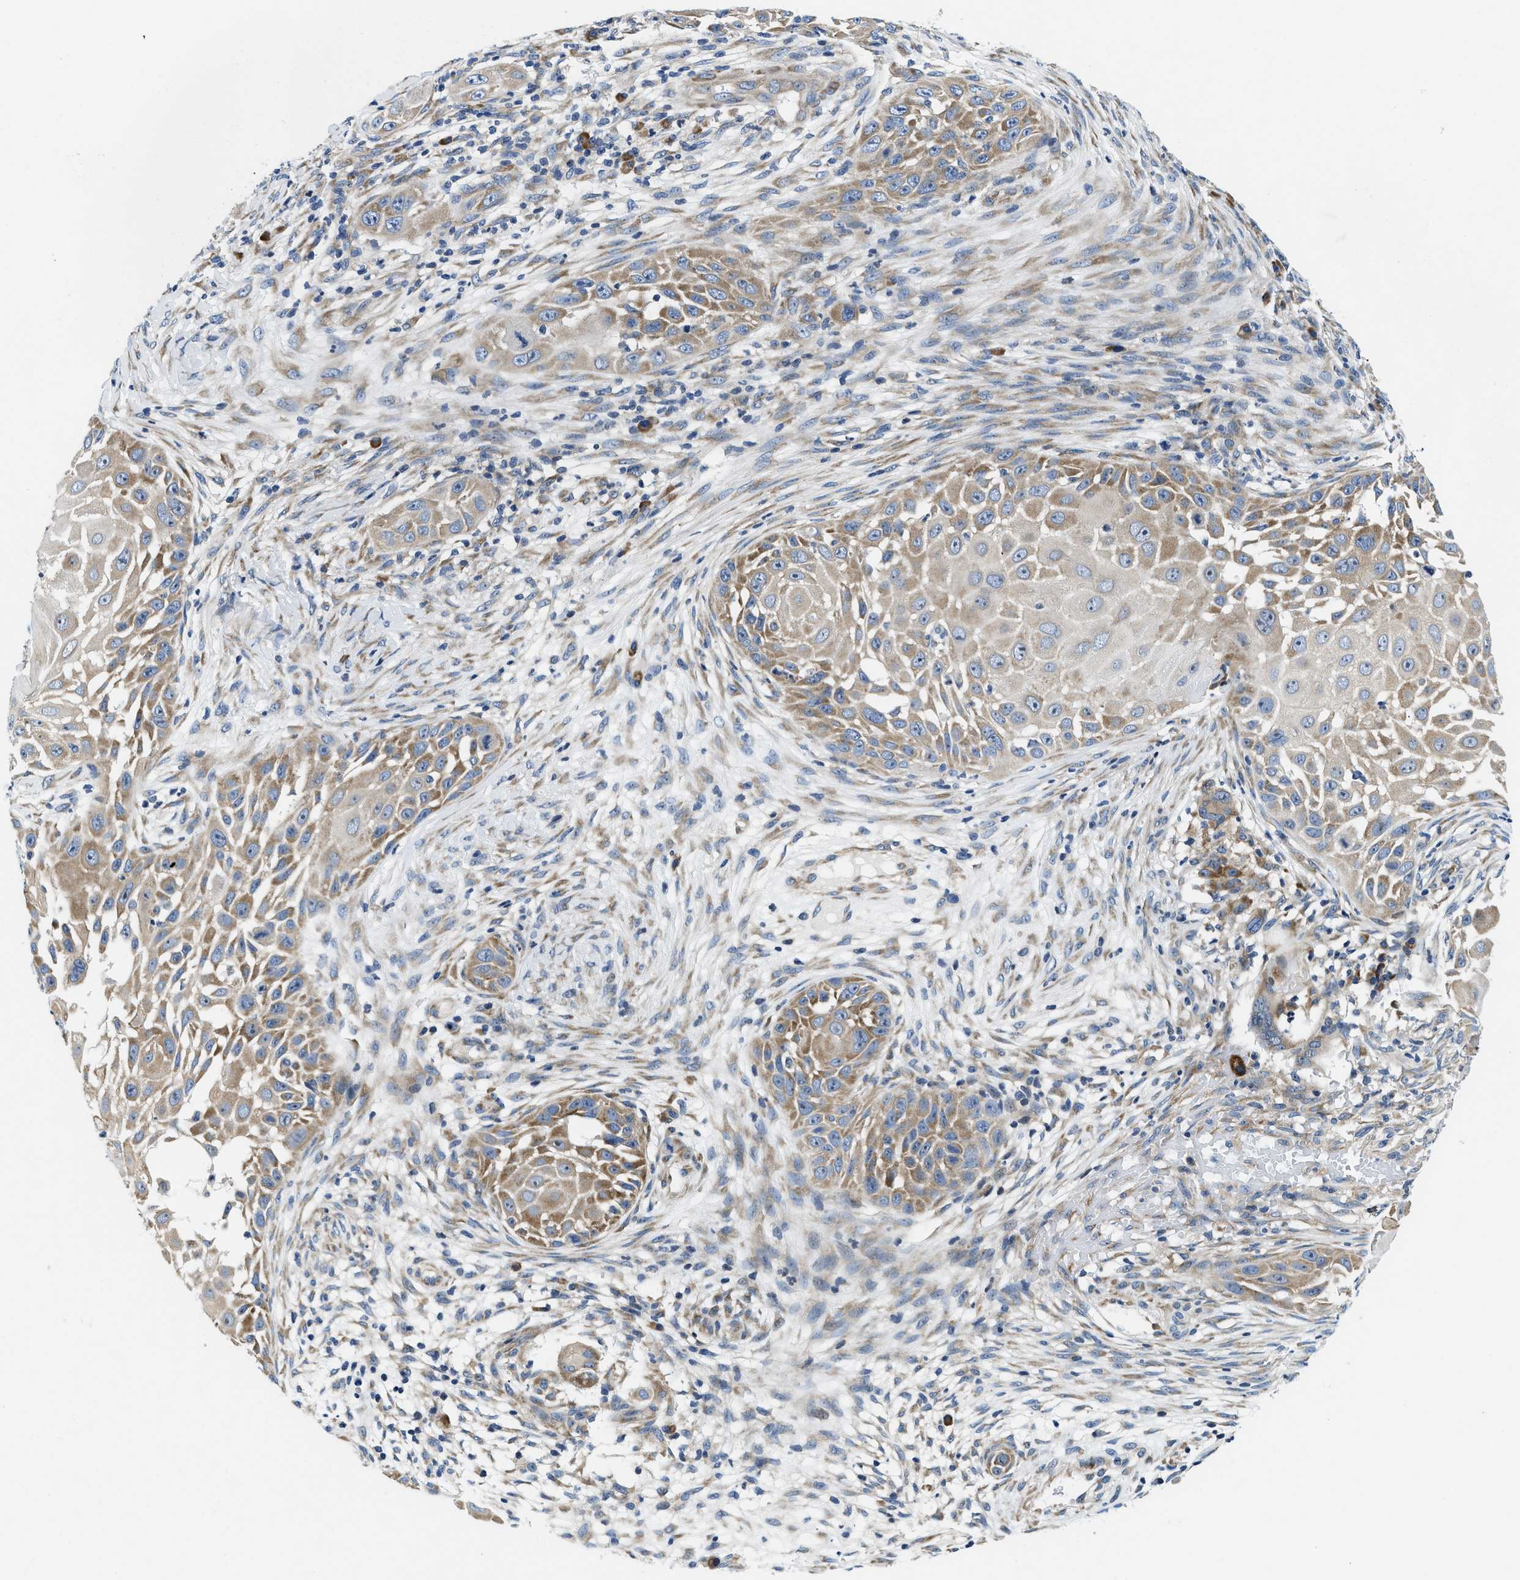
{"staining": {"intensity": "moderate", "quantity": "<25%", "location": "cytoplasmic/membranous"}, "tissue": "skin cancer", "cell_type": "Tumor cells", "image_type": "cancer", "snomed": [{"axis": "morphology", "description": "Squamous cell carcinoma, NOS"}, {"axis": "topography", "description": "Skin"}], "caption": "The histopathology image exhibits a brown stain indicating the presence of a protein in the cytoplasmic/membranous of tumor cells in squamous cell carcinoma (skin). (DAB (3,3'-diaminobenzidine) IHC with brightfield microscopy, high magnification).", "gene": "IKBKE", "patient": {"sex": "female", "age": 44}}